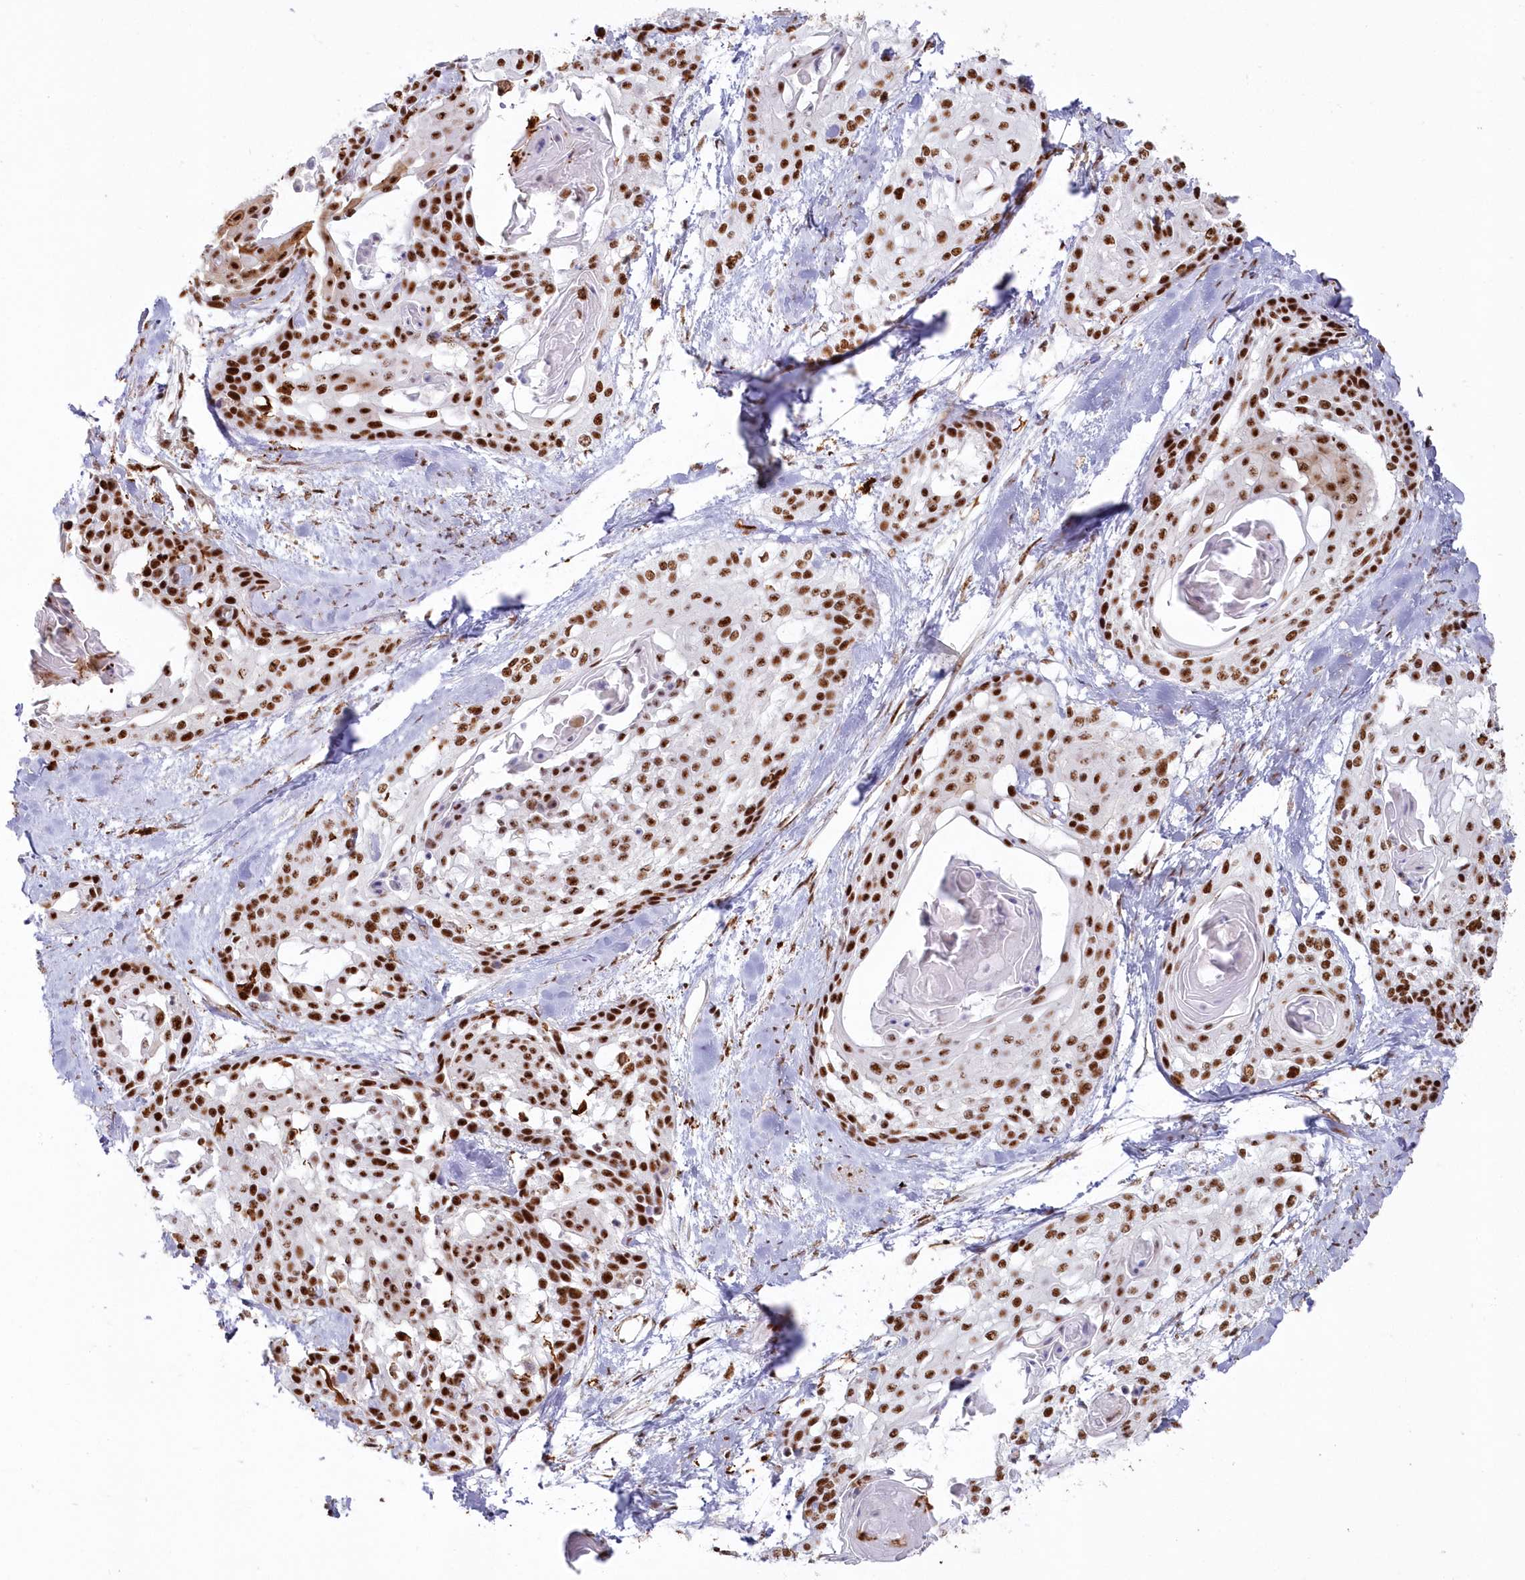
{"staining": {"intensity": "strong", "quantity": ">75%", "location": "nuclear"}, "tissue": "cervical cancer", "cell_type": "Tumor cells", "image_type": "cancer", "snomed": [{"axis": "morphology", "description": "Squamous cell carcinoma, NOS"}, {"axis": "topography", "description": "Cervix"}], "caption": "DAB immunohistochemical staining of cervical cancer demonstrates strong nuclear protein positivity in approximately >75% of tumor cells. The protein is shown in brown color, while the nuclei are stained blue.", "gene": "DDX46", "patient": {"sex": "female", "age": 57}}